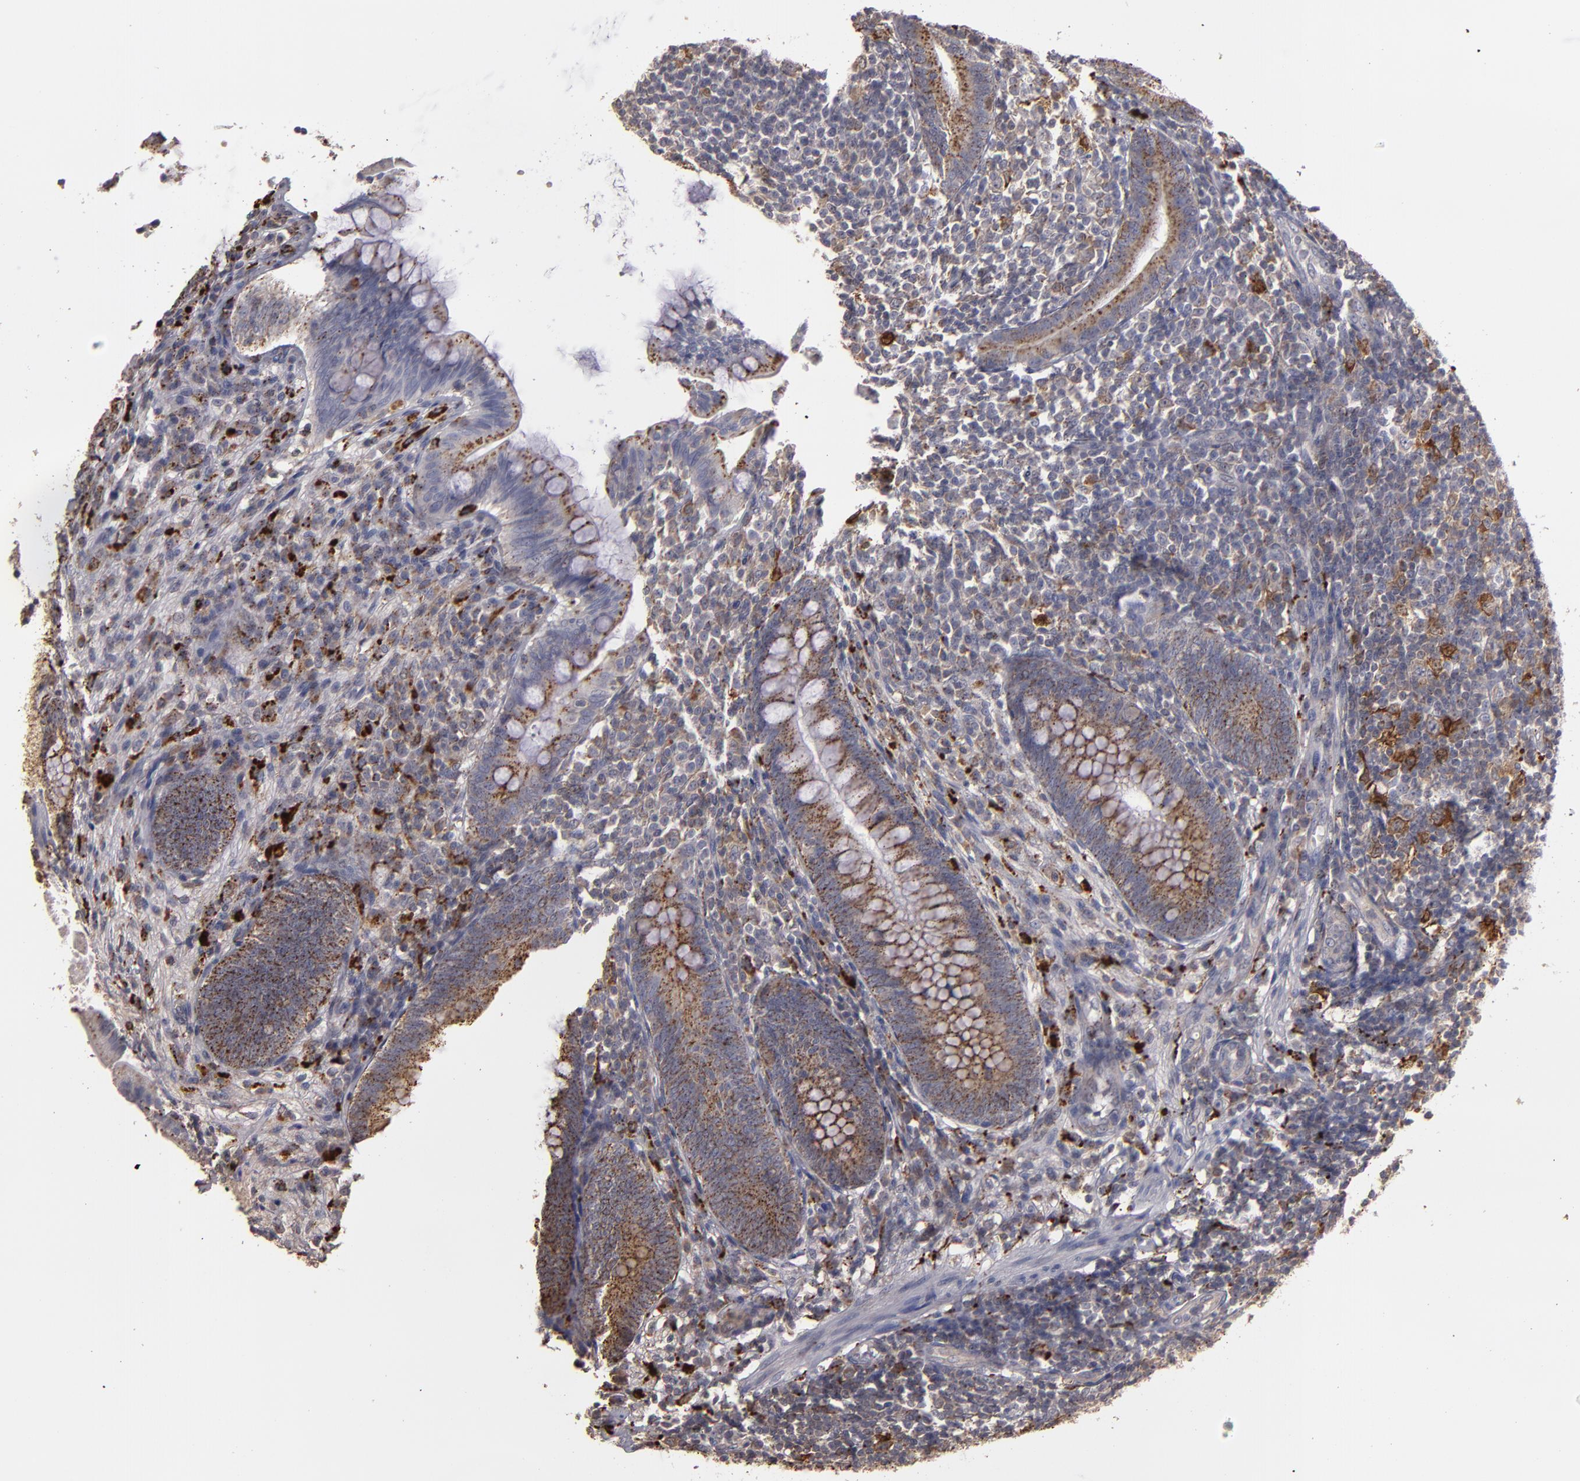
{"staining": {"intensity": "moderate", "quantity": ">75%", "location": "cytoplasmic/membranous"}, "tissue": "appendix", "cell_type": "Glandular cells", "image_type": "normal", "snomed": [{"axis": "morphology", "description": "Normal tissue, NOS"}, {"axis": "topography", "description": "Appendix"}], "caption": "Immunohistochemical staining of normal appendix demonstrates moderate cytoplasmic/membranous protein staining in approximately >75% of glandular cells.", "gene": "TRAF1", "patient": {"sex": "female", "age": 66}}